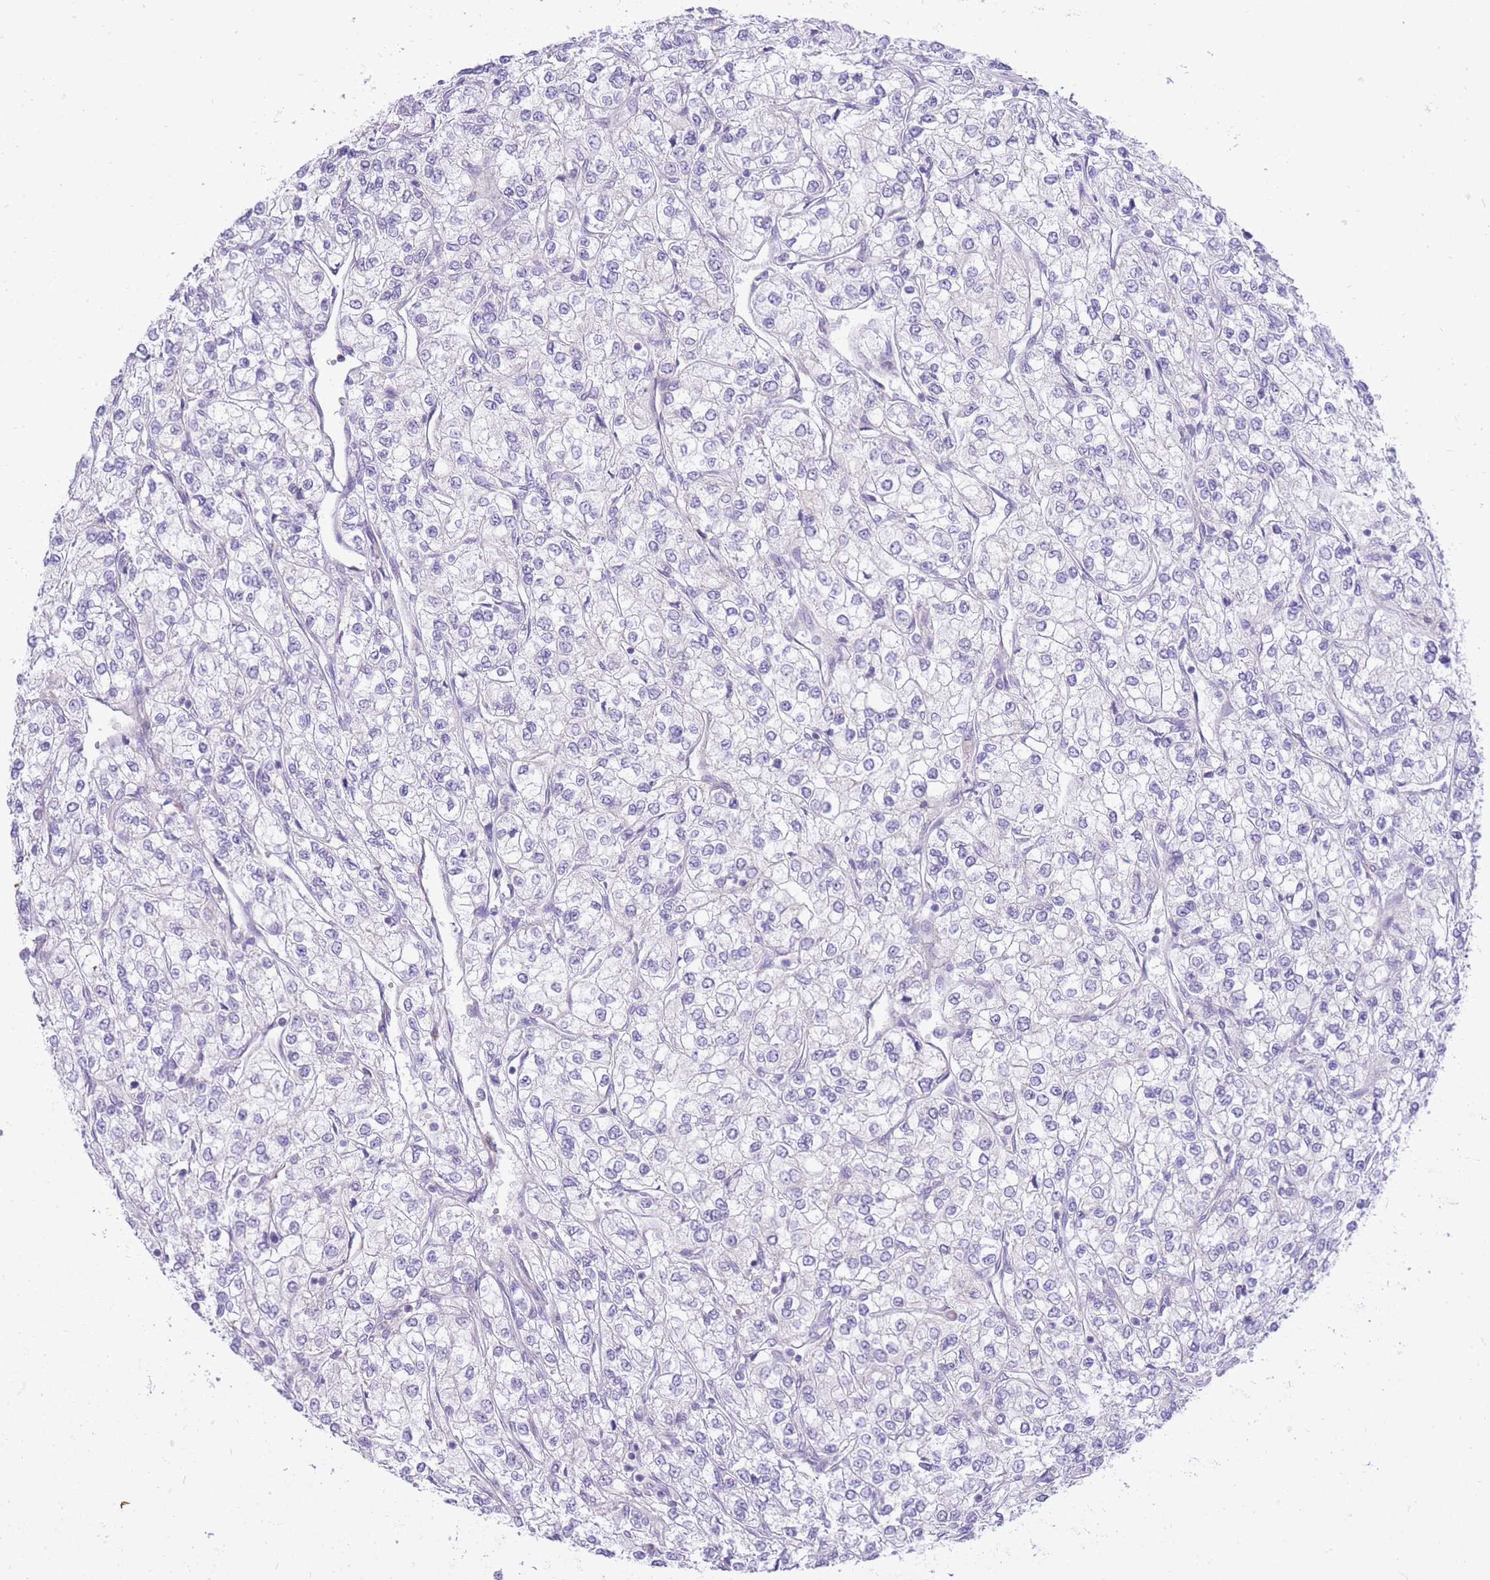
{"staining": {"intensity": "negative", "quantity": "none", "location": "none"}, "tissue": "renal cancer", "cell_type": "Tumor cells", "image_type": "cancer", "snomed": [{"axis": "morphology", "description": "Adenocarcinoma, NOS"}, {"axis": "topography", "description": "Kidney"}], "caption": "Adenocarcinoma (renal) was stained to show a protein in brown. There is no significant staining in tumor cells.", "gene": "DENND2D", "patient": {"sex": "male", "age": 80}}